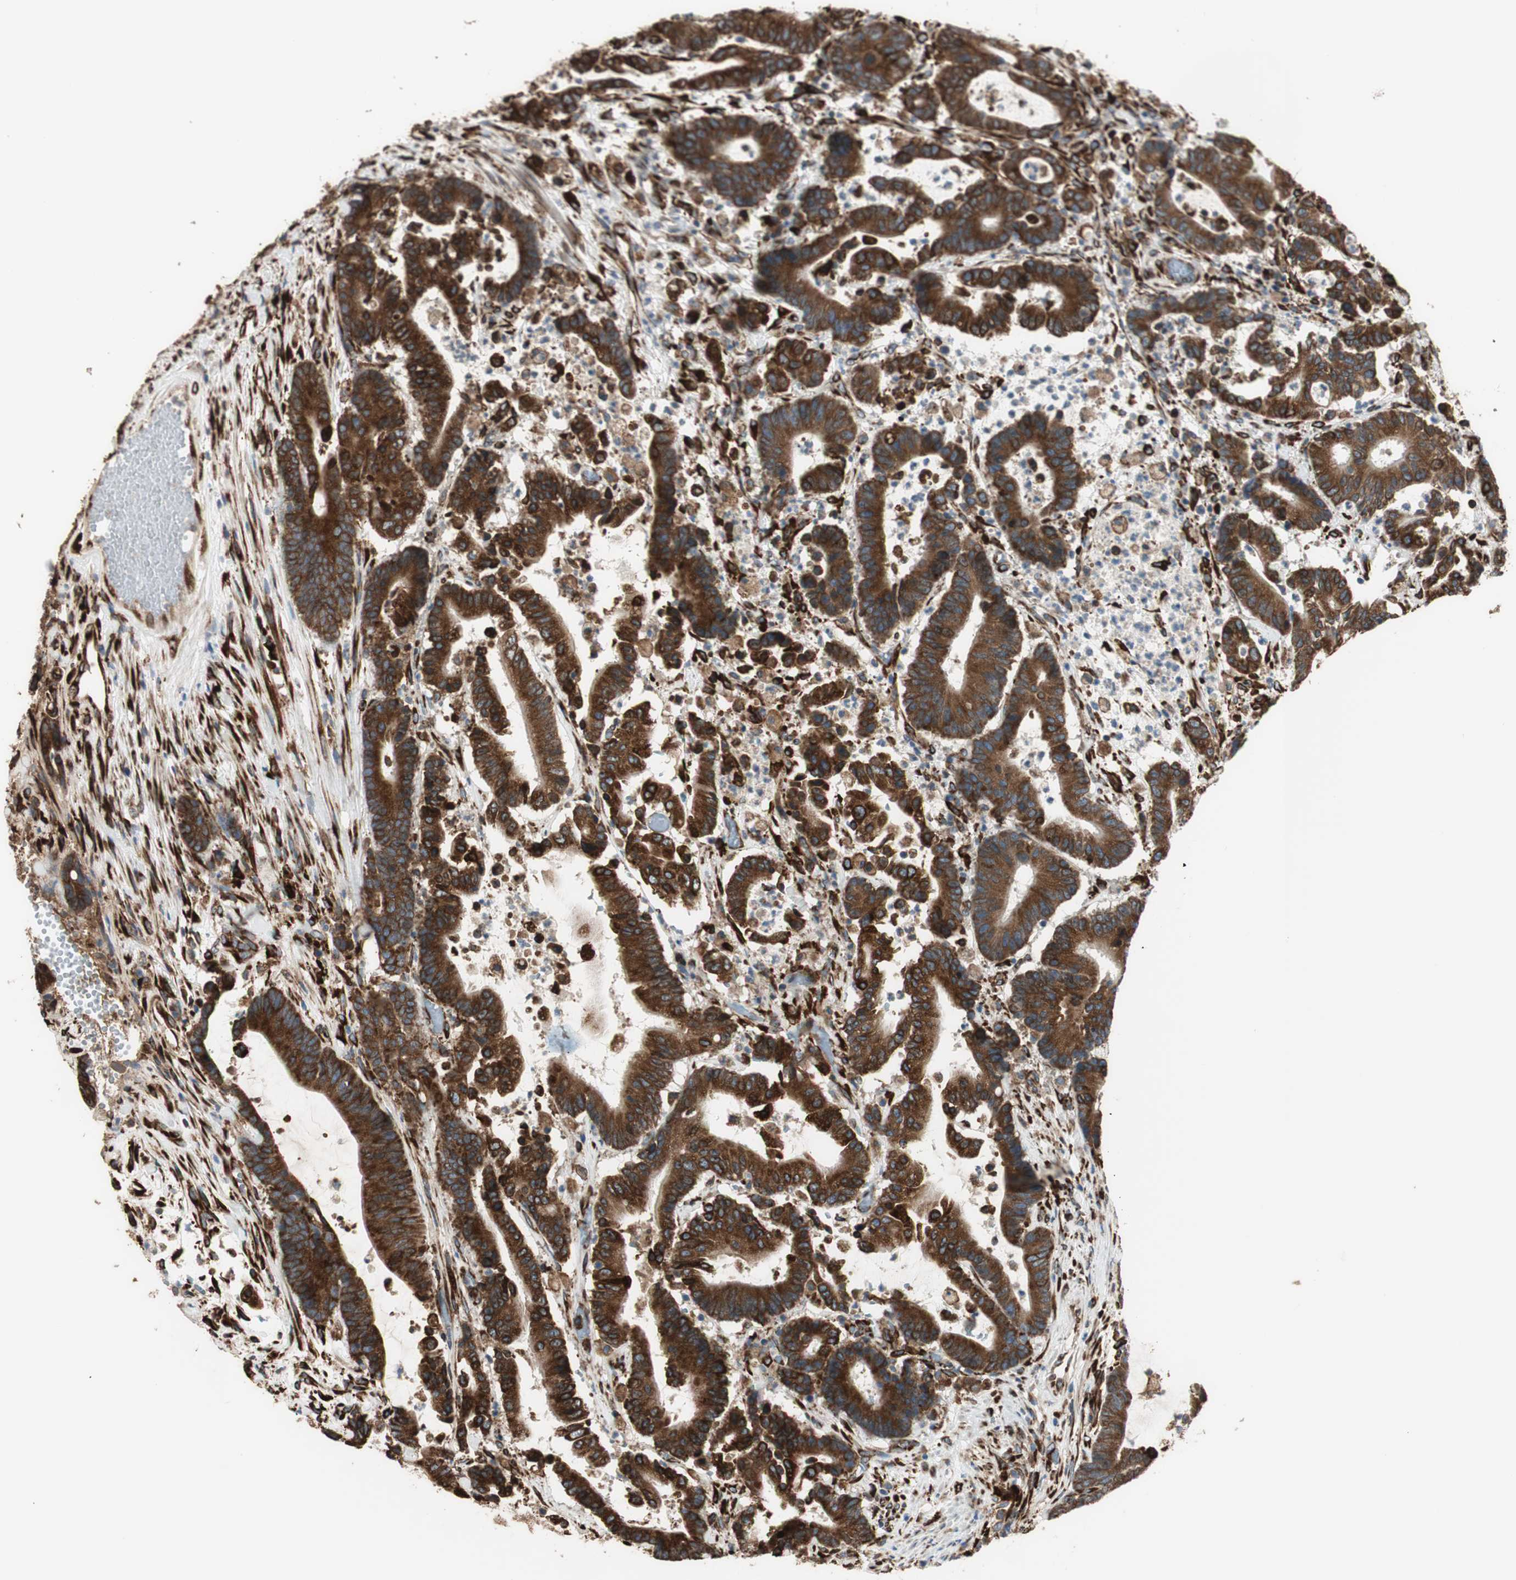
{"staining": {"intensity": "strong", "quantity": ">75%", "location": "cytoplasmic/membranous"}, "tissue": "colorectal cancer", "cell_type": "Tumor cells", "image_type": "cancer", "snomed": [{"axis": "morphology", "description": "Adenocarcinoma, NOS"}, {"axis": "topography", "description": "Colon"}], "caption": "About >75% of tumor cells in human colorectal cancer (adenocarcinoma) exhibit strong cytoplasmic/membranous protein staining as visualized by brown immunohistochemical staining.", "gene": "RRBP1", "patient": {"sex": "female", "age": 84}}